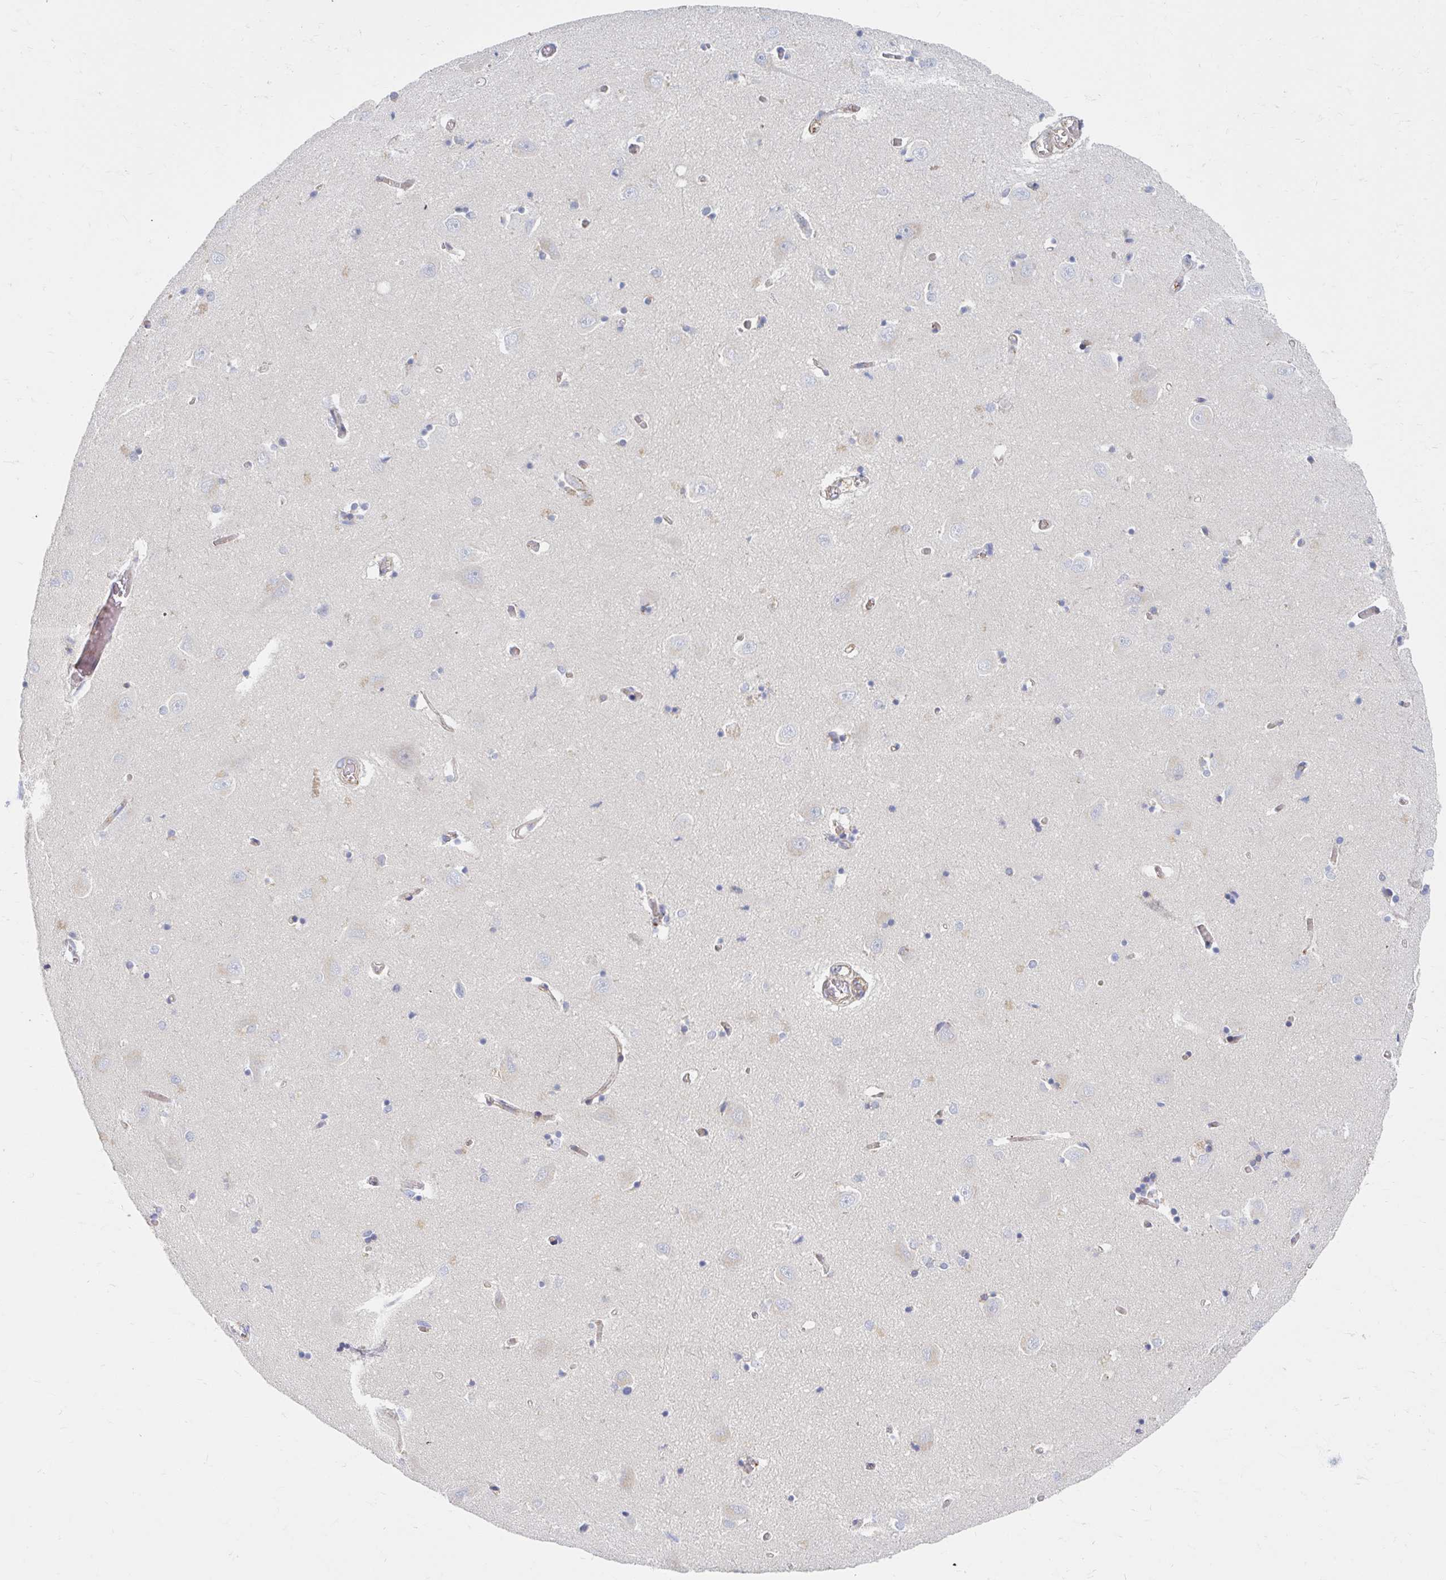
{"staining": {"intensity": "weak", "quantity": "<25%", "location": "cytoplasmic/membranous"}, "tissue": "caudate", "cell_type": "Glial cells", "image_type": "normal", "snomed": [{"axis": "morphology", "description": "Normal tissue, NOS"}, {"axis": "topography", "description": "Lateral ventricle wall"}, {"axis": "topography", "description": "Hippocampus"}], "caption": "This photomicrograph is of normal caudate stained with IHC to label a protein in brown with the nuclei are counter-stained blue. There is no expression in glial cells.", "gene": "MAVS", "patient": {"sex": "female", "age": 63}}